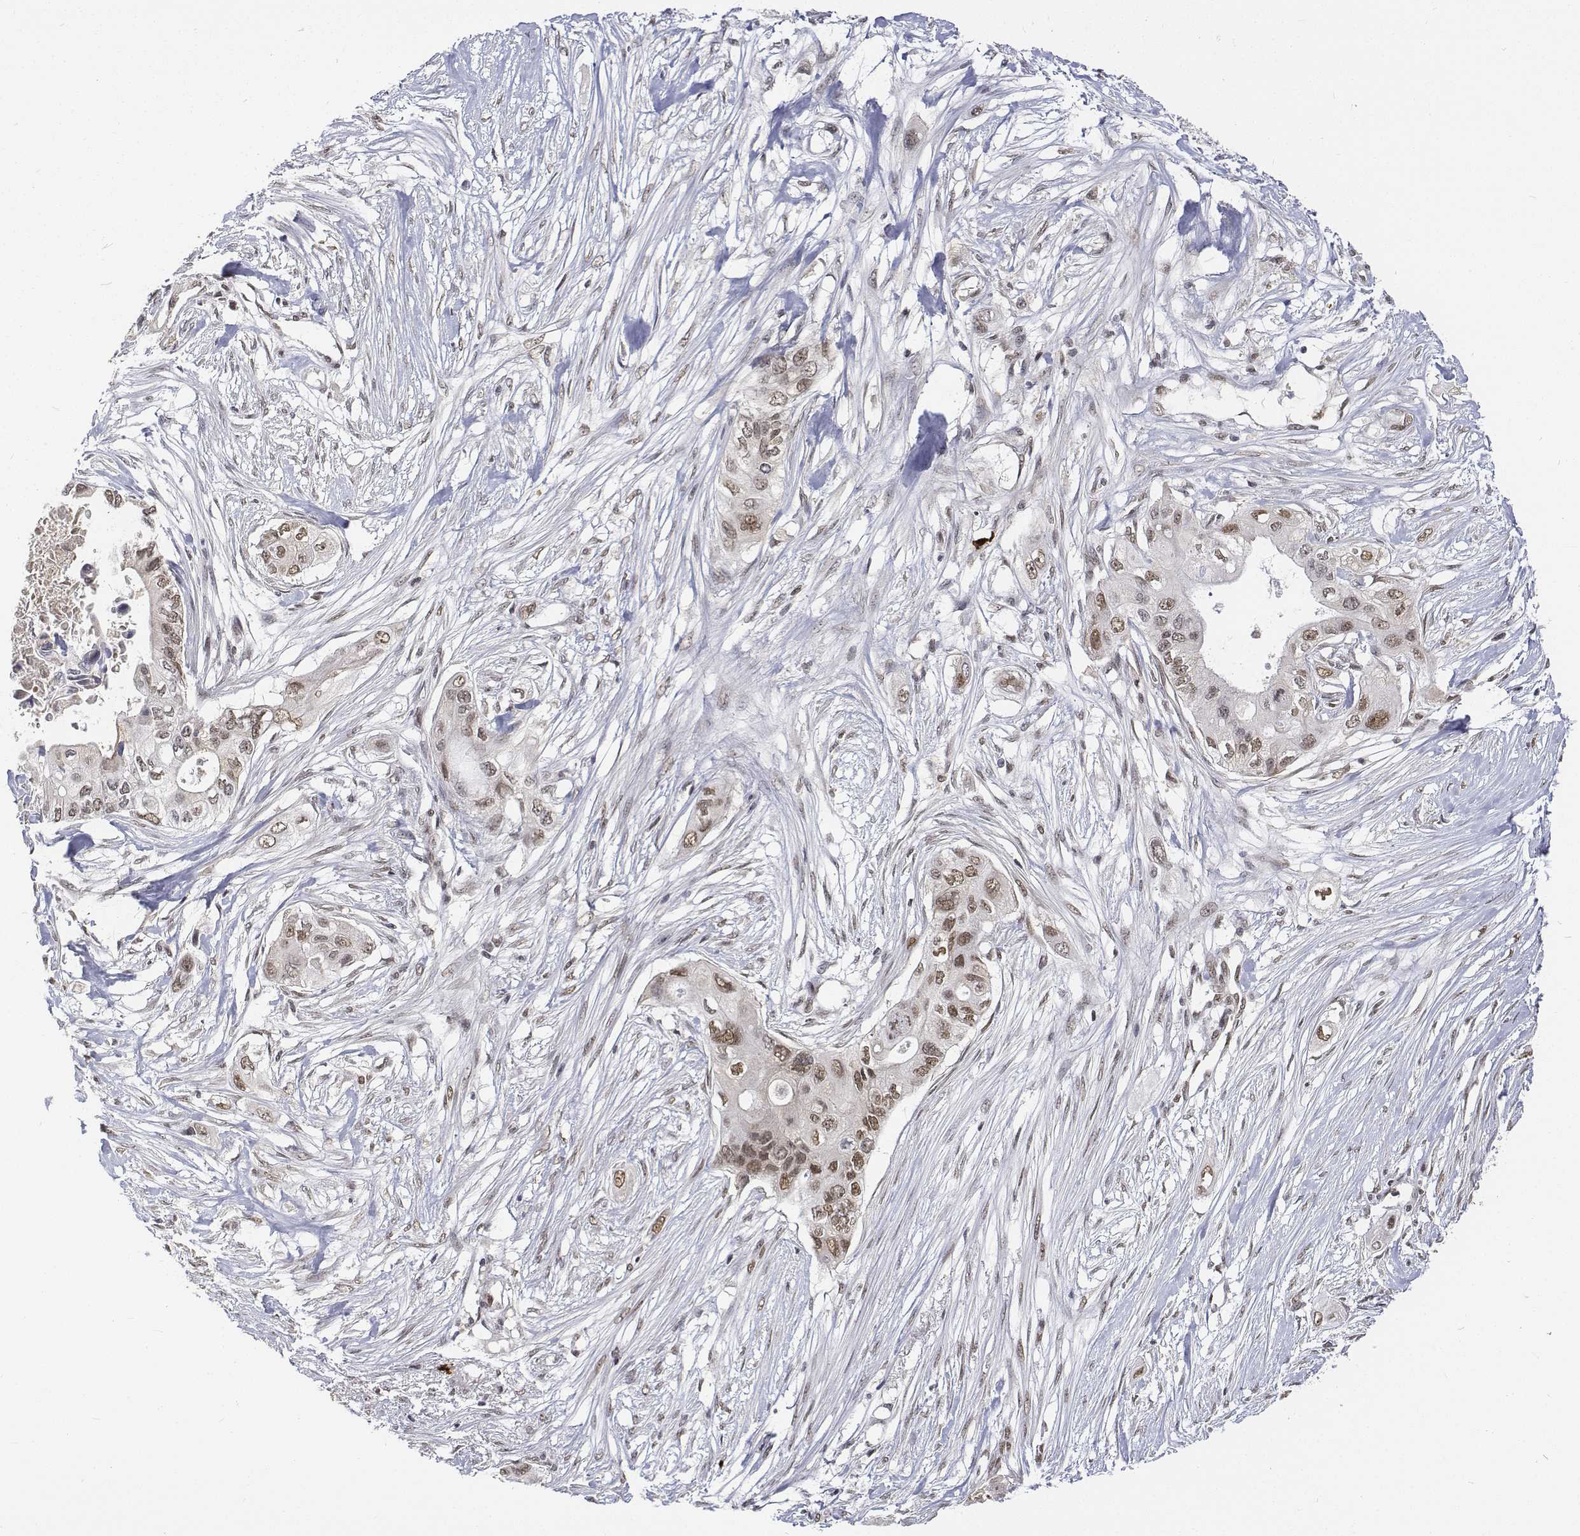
{"staining": {"intensity": "weak", "quantity": "25%-75%", "location": "nuclear"}, "tissue": "pancreatic cancer", "cell_type": "Tumor cells", "image_type": "cancer", "snomed": [{"axis": "morphology", "description": "Adenocarcinoma, NOS"}, {"axis": "topography", "description": "Pancreas"}], "caption": "DAB (3,3'-diaminobenzidine) immunohistochemical staining of human adenocarcinoma (pancreatic) displays weak nuclear protein positivity in about 25%-75% of tumor cells. (Stains: DAB in brown, nuclei in blue, Microscopy: brightfield microscopy at high magnification).", "gene": "ATRX", "patient": {"sex": "female", "age": 63}}